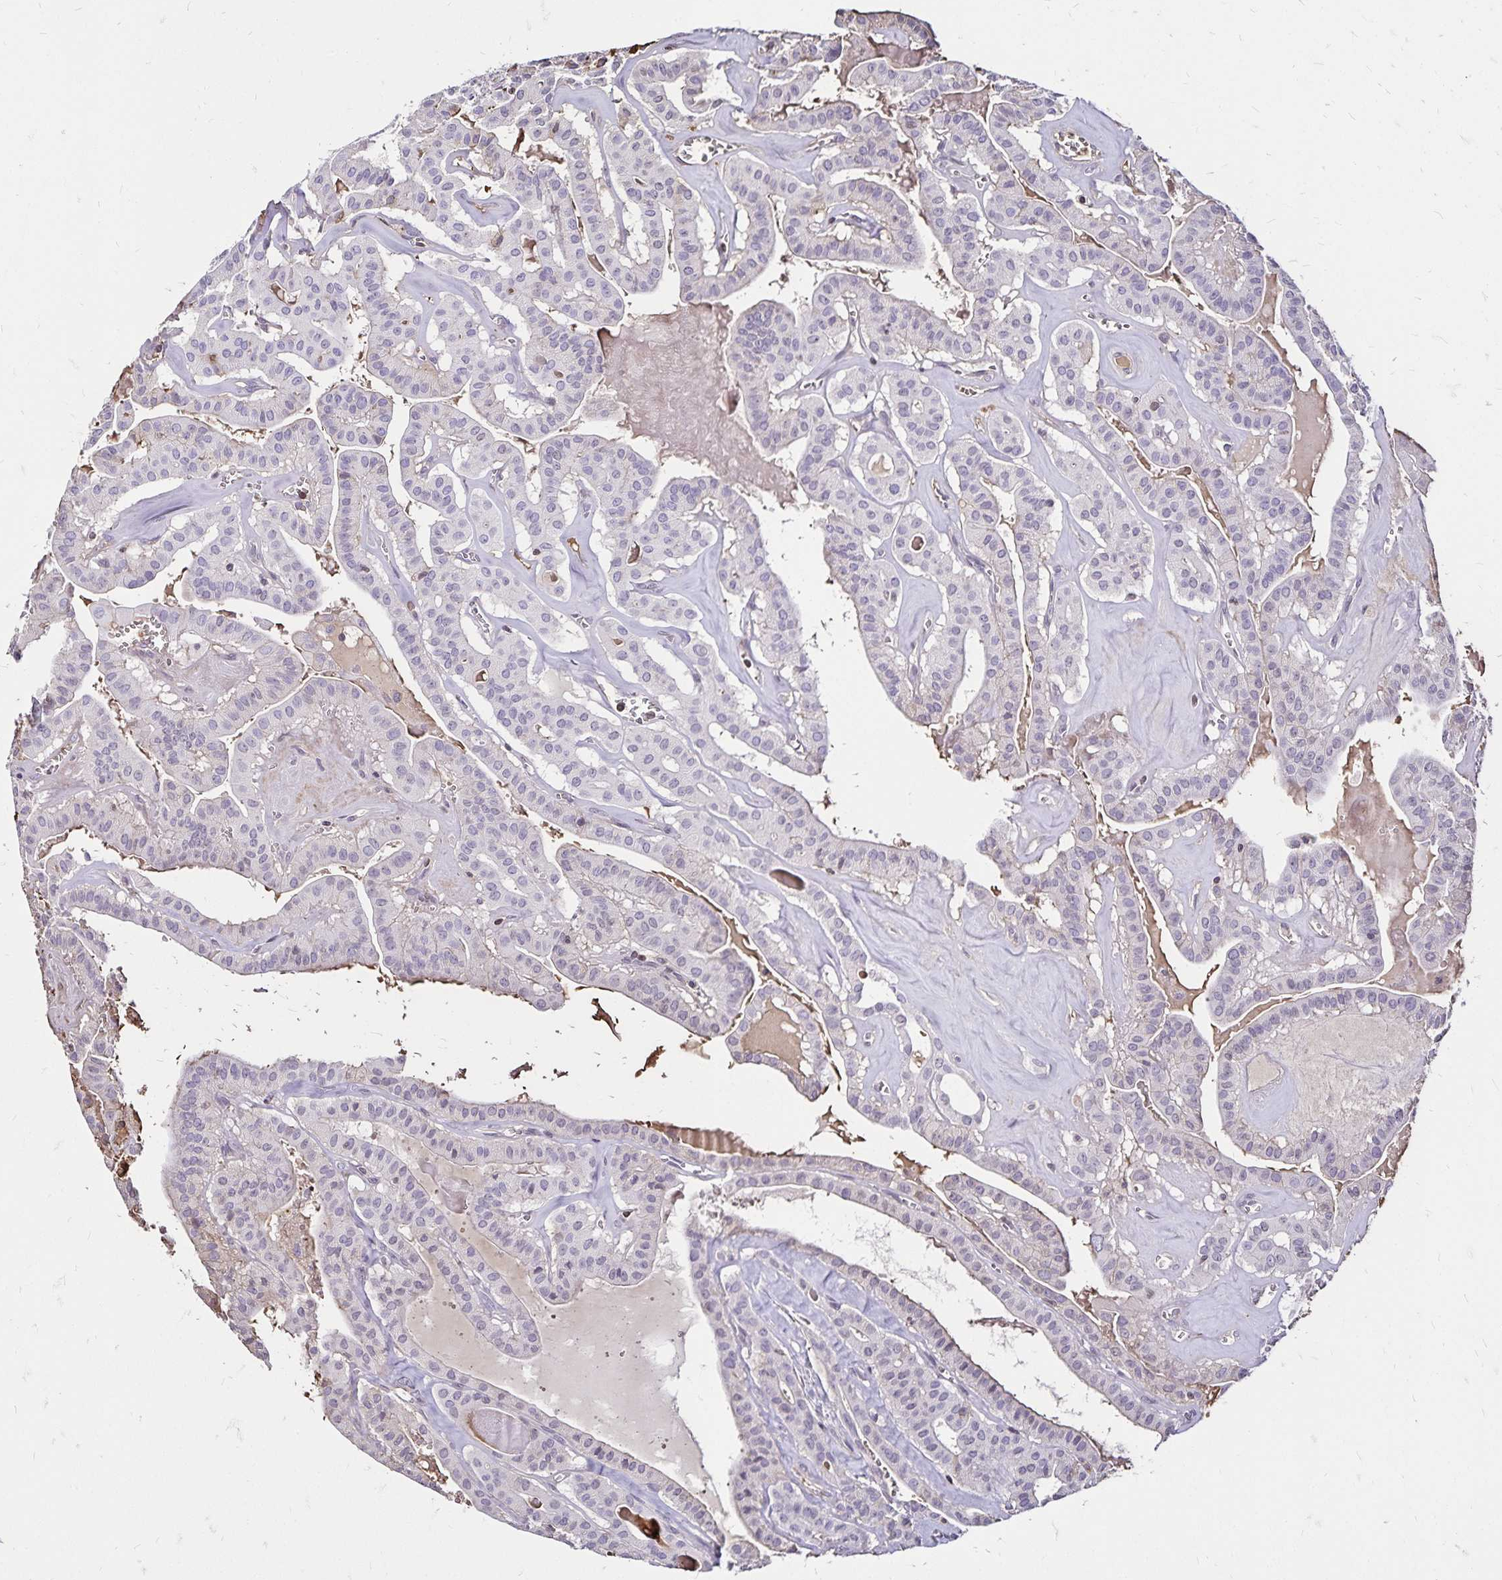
{"staining": {"intensity": "negative", "quantity": "none", "location": "none"}, "tissue": "thyroid cancer", "cell_type": "Tumor cells", "image_type": "cancer", "snomed": [{"axis": "morphology", "description": "Papillary adenocarcinoma, NOS"}, {"axis": "topography", "description": "Thyroid gland"}], "caption": "Tumor cells show no significant positivity in thyroid cancer (papillary adenocarcinoma).", "gene": "KISS1", "patient": {"sex": "male", "age": 52}}